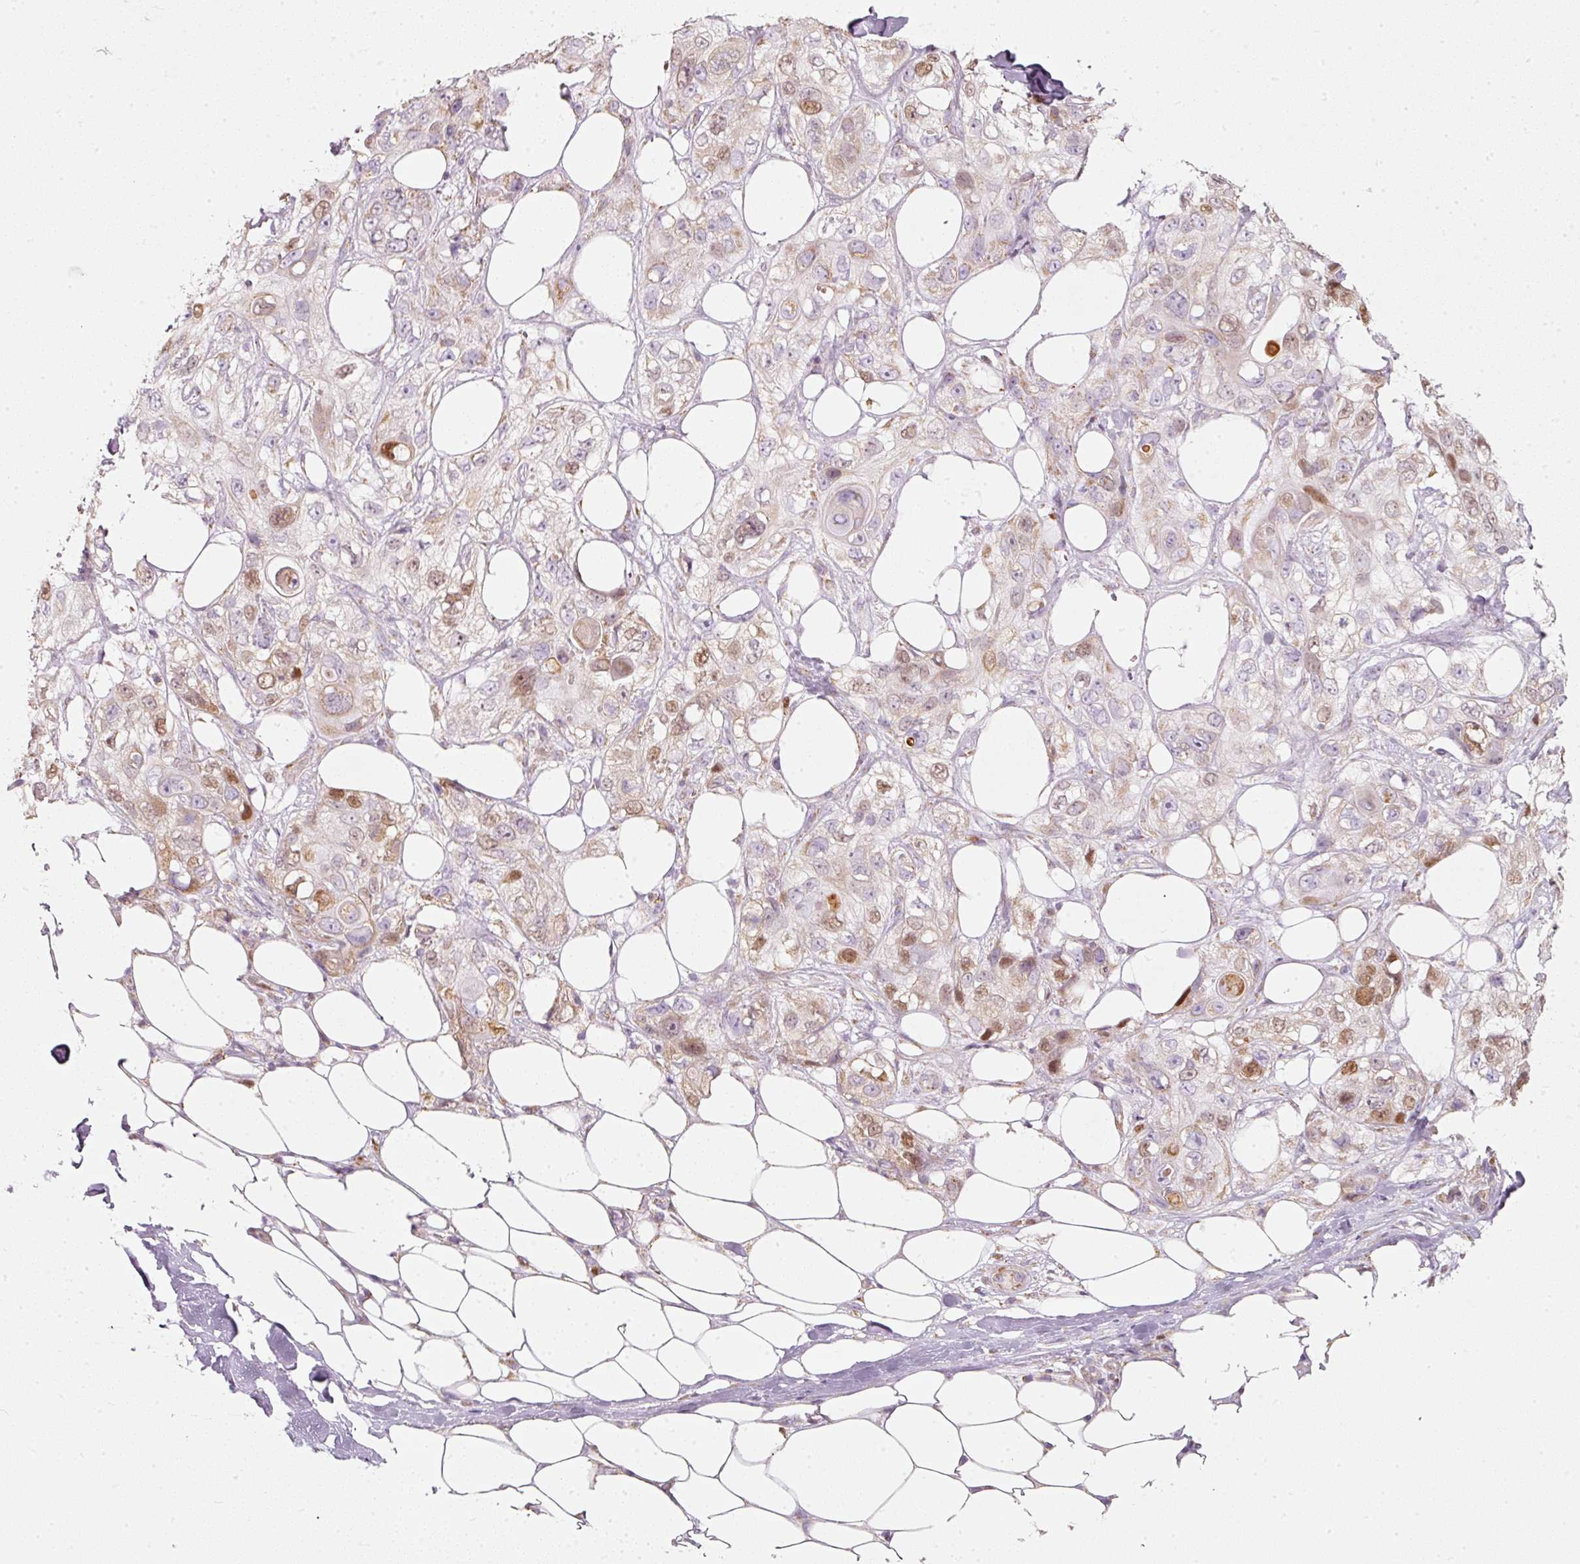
{"staining": {"intensity": "moderate", "quantity": "25%-75%", "location": "nuclear"}, "tissue": "skin cancer", "cell_type": "Tumor cells", "image_type": "cancer", "snomed": [{"axis": "morphology", "description": "Normal tissue, NOS"}, {"axis": "morphology", "description": "Squamous cell carcinoma, NOS"}, {"axis": "topography", "description": "Skin"}], "caption": "About 25%-75% of tumor cells in human skin squamous cell carcinoma exhibit moderate nuclear protein staining as visualized by brown immunohistochemical staining.", "gene": "DUT", "patient": {"sex": "male", "age": 72}}